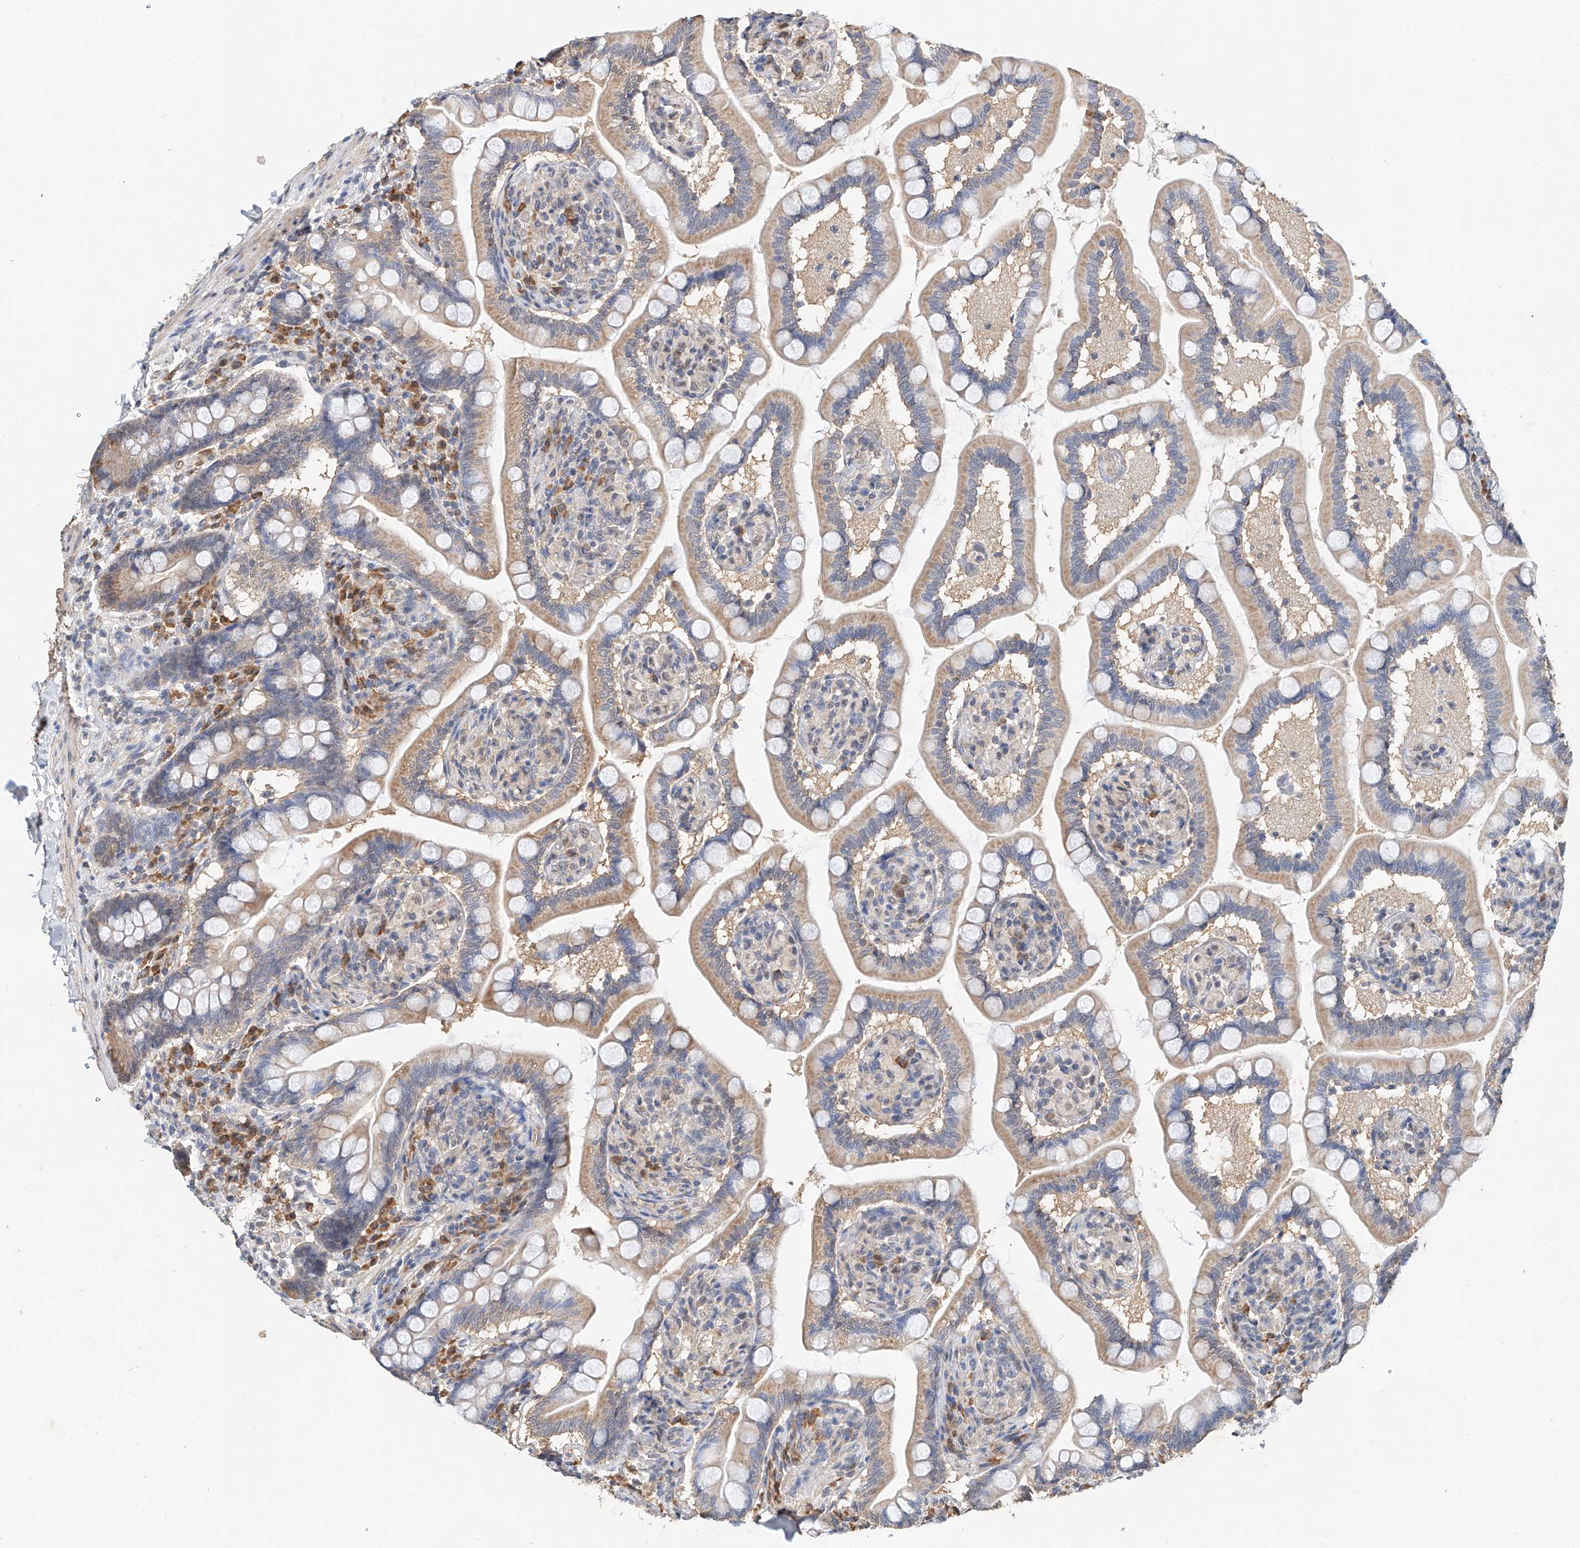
{"staining": {"intensity": "weak", "quantity": ">75%", "location": "cytoplasmic/membranous"}, "tissue": "small intestine", "cell_type": "Glandular cells", "image_type": "normal", "snomed": [{"axis": "morphology", "description": "Normal tissue, NOS"}, {"axis": "topography", "description": "Small intestine"}], "caption": "IHC (DAB) staining of normal human small intestine demonstrates weak cytoplasmic/membranous protein expression in about >75% of glandular cells. The protein of interest is stained brown, and the nuclei are stained in blue (DAB IHC with brightfield microscopy, high magnification).", "gene": "CTDP1", "patient": {"sex": "female", "age": 64}}